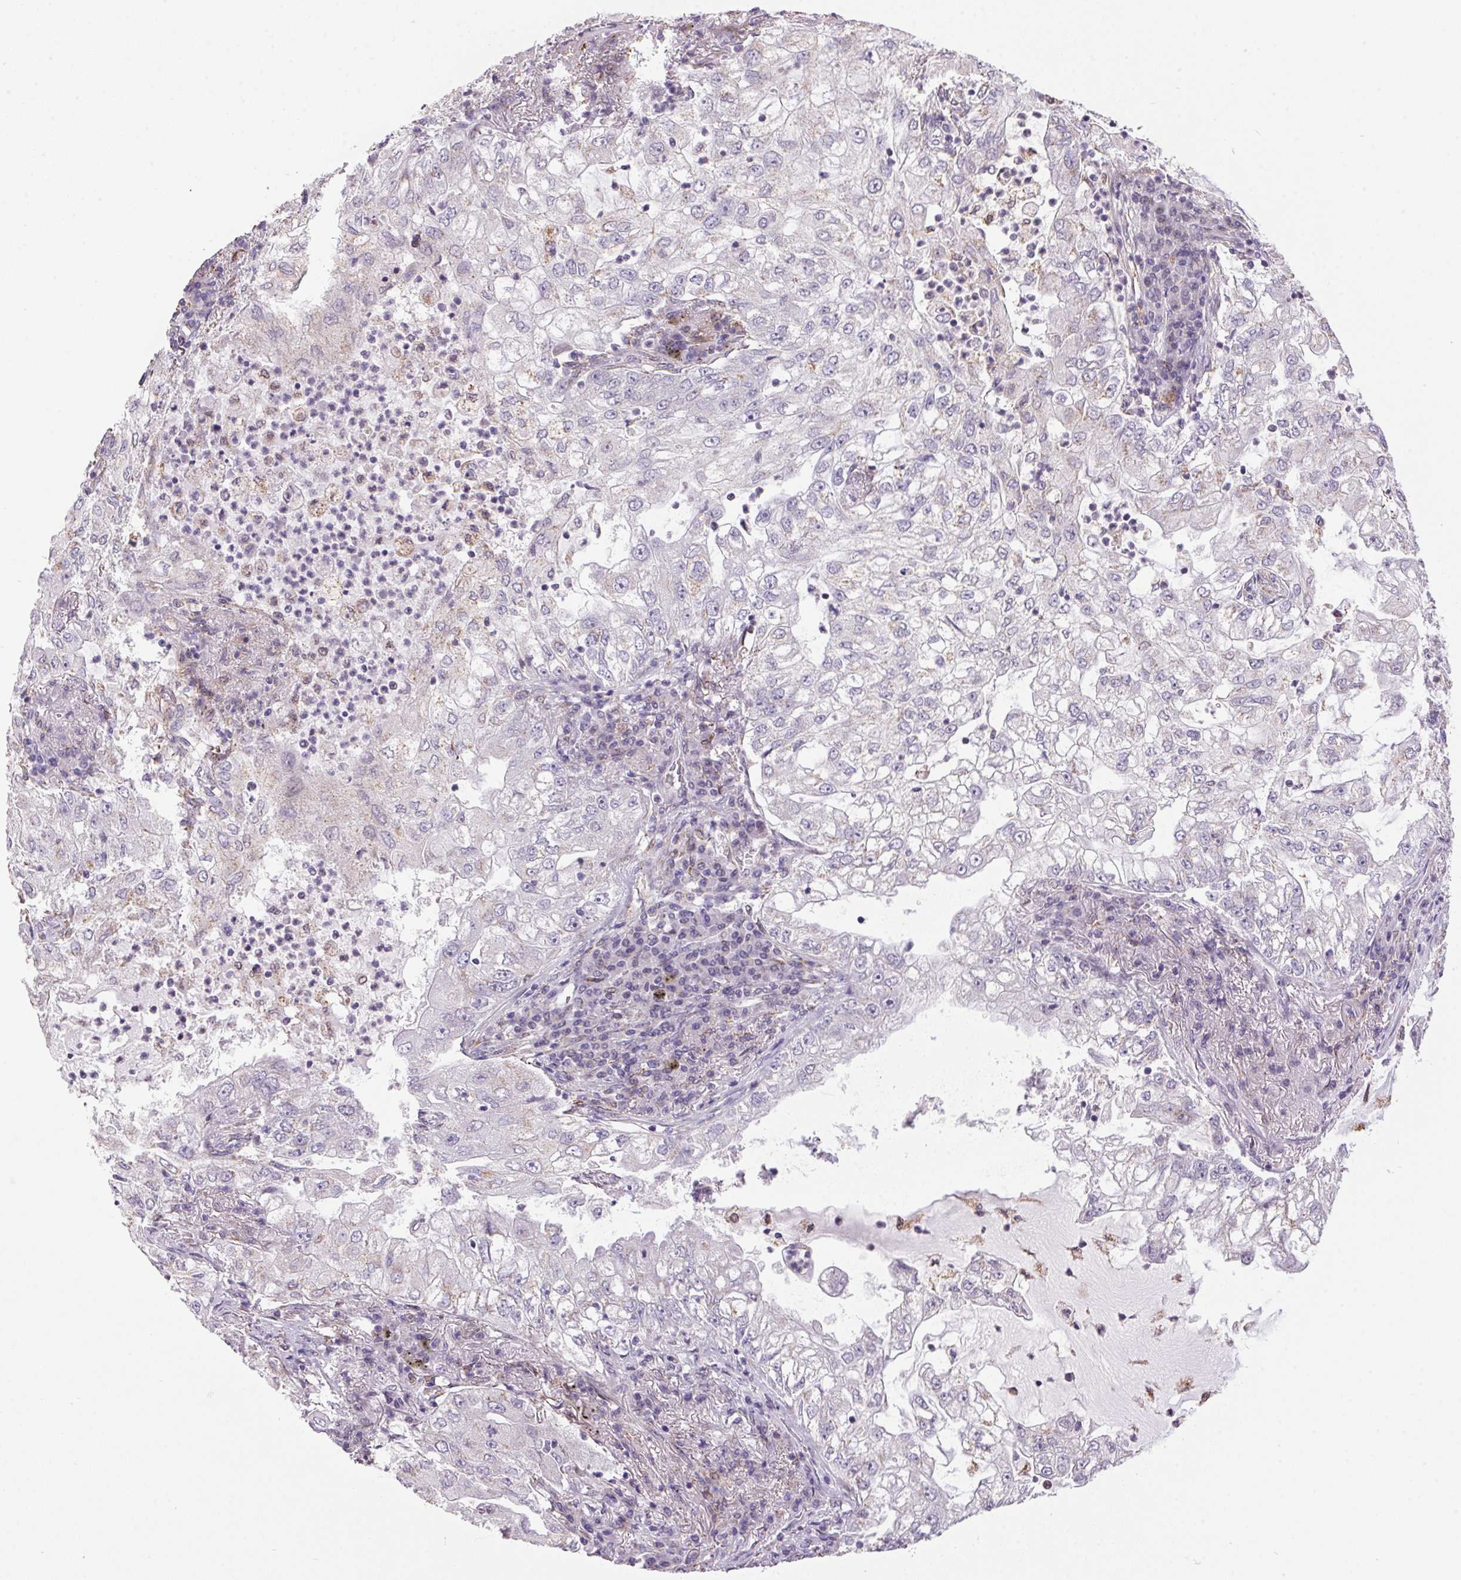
{"staining": {"intensity": "weak", "quantity": "<25%", "location": "cytoplasmic/membranous"}, "tissue": "lung cancer", "cell_type": "Tumor cells", "image_type": "cancer", "snomed": [{"axis": "morphology", "description": "Adenocarcinoma, NOS"}, {"axis": "topography", "description": "Lung"}], "caption": "Immunohistochemical staining of lung cancer (adenocarcinoma) reveals no significant positivity in tumor cells.", "gene": "AKR1E2", "patient": {"sex": "female", "age": 73}}